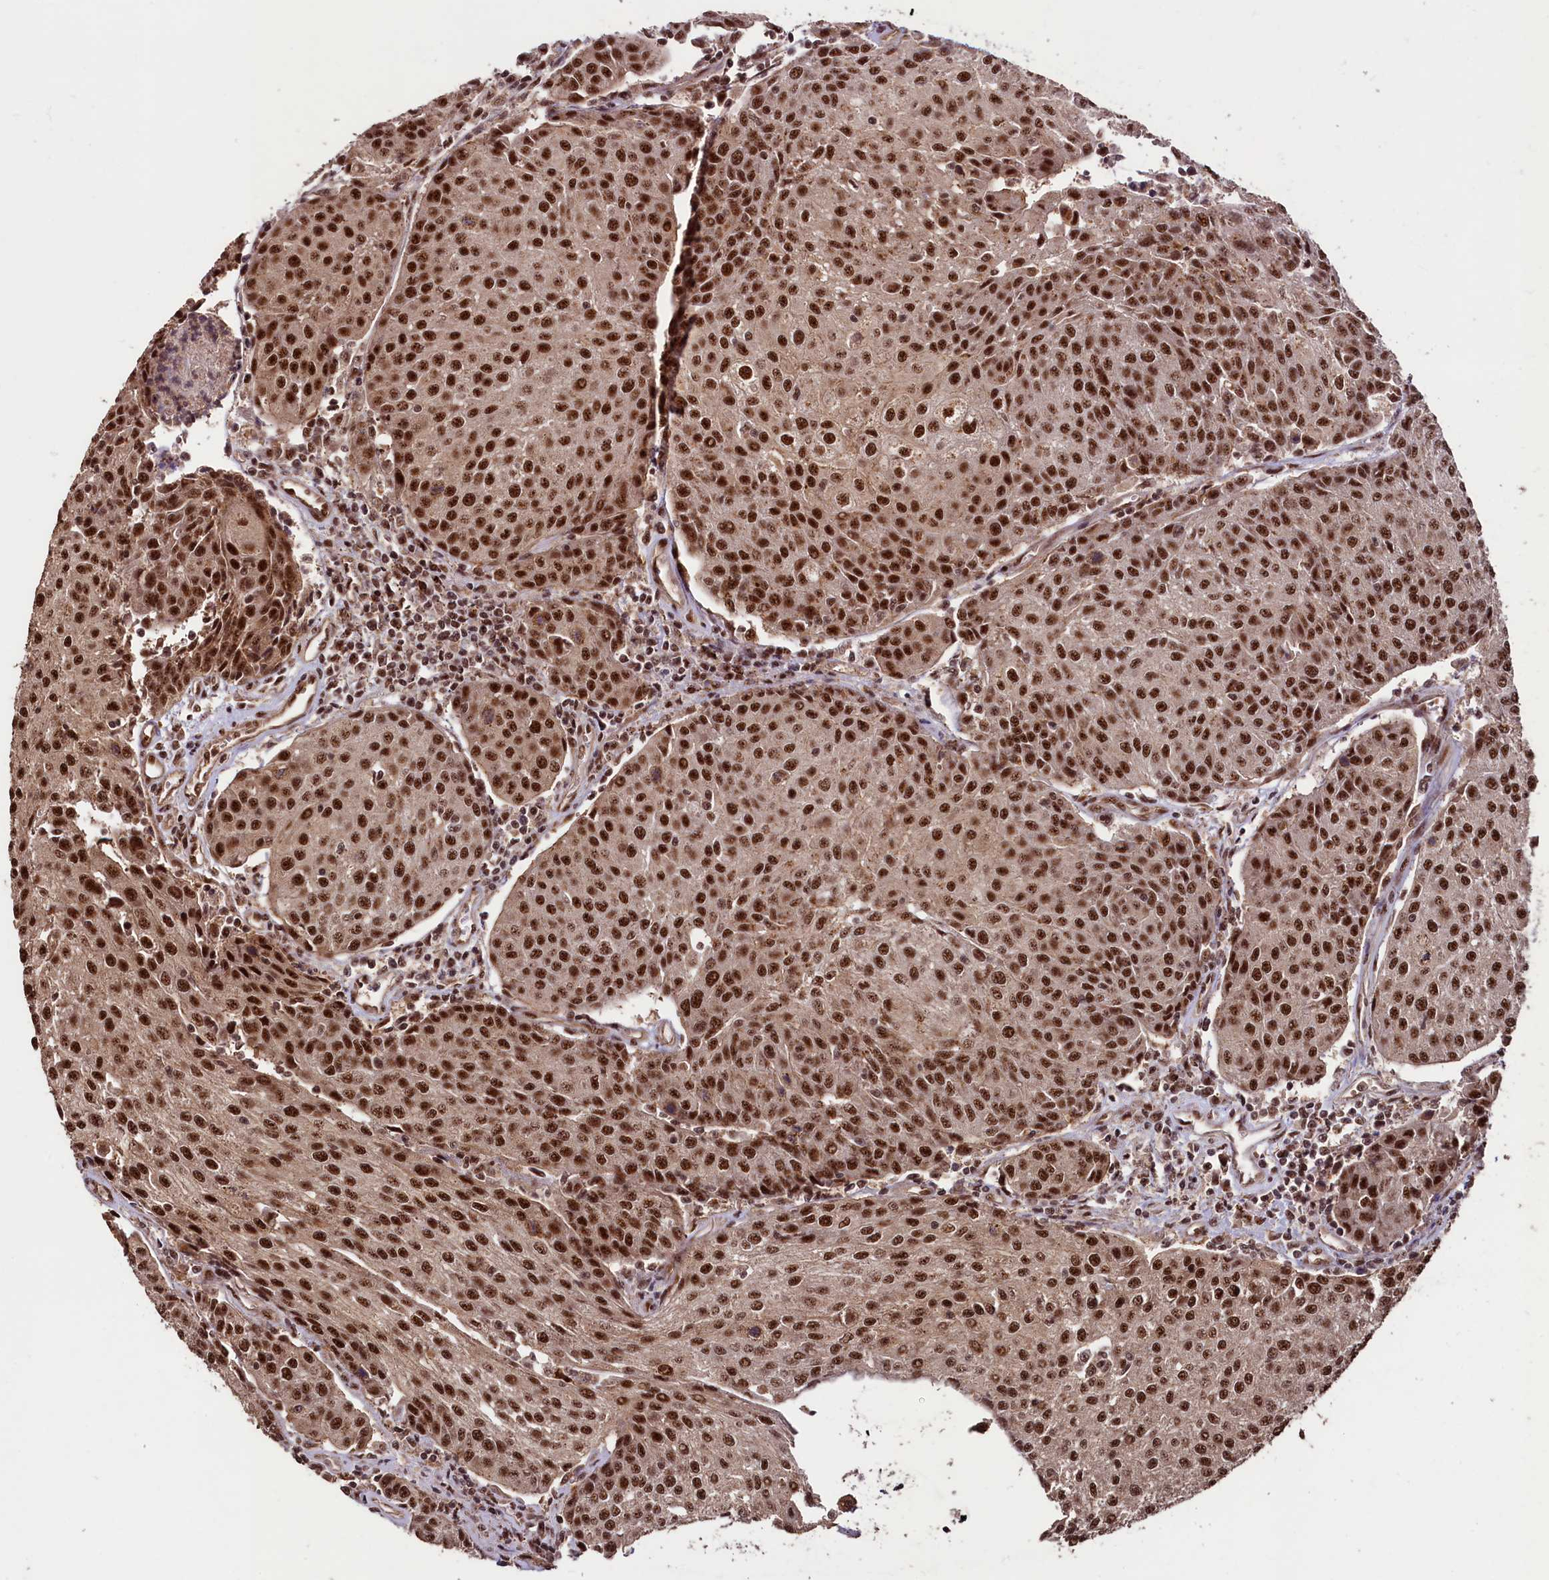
{"staining": {"intensity": "strong", "quantity": ">75%", "location": "nuclear"}, "tissue": "urothelial cancer", "cell_type": "Tumor cells", "image_type": "cancer", "snomed": [{"axis": "morphology", "description": "Urothelial carcinoma, High grade"}, {"axis": "topography", "description": "Urinary bladder"}], "caption": "Urothelial cancer stained with a brown dye displays strong nuclear positive positivity in approximately >75% of tumor cells.", "gene": "SFSWAP", "patient": {"sex": "female", "age": 85}}